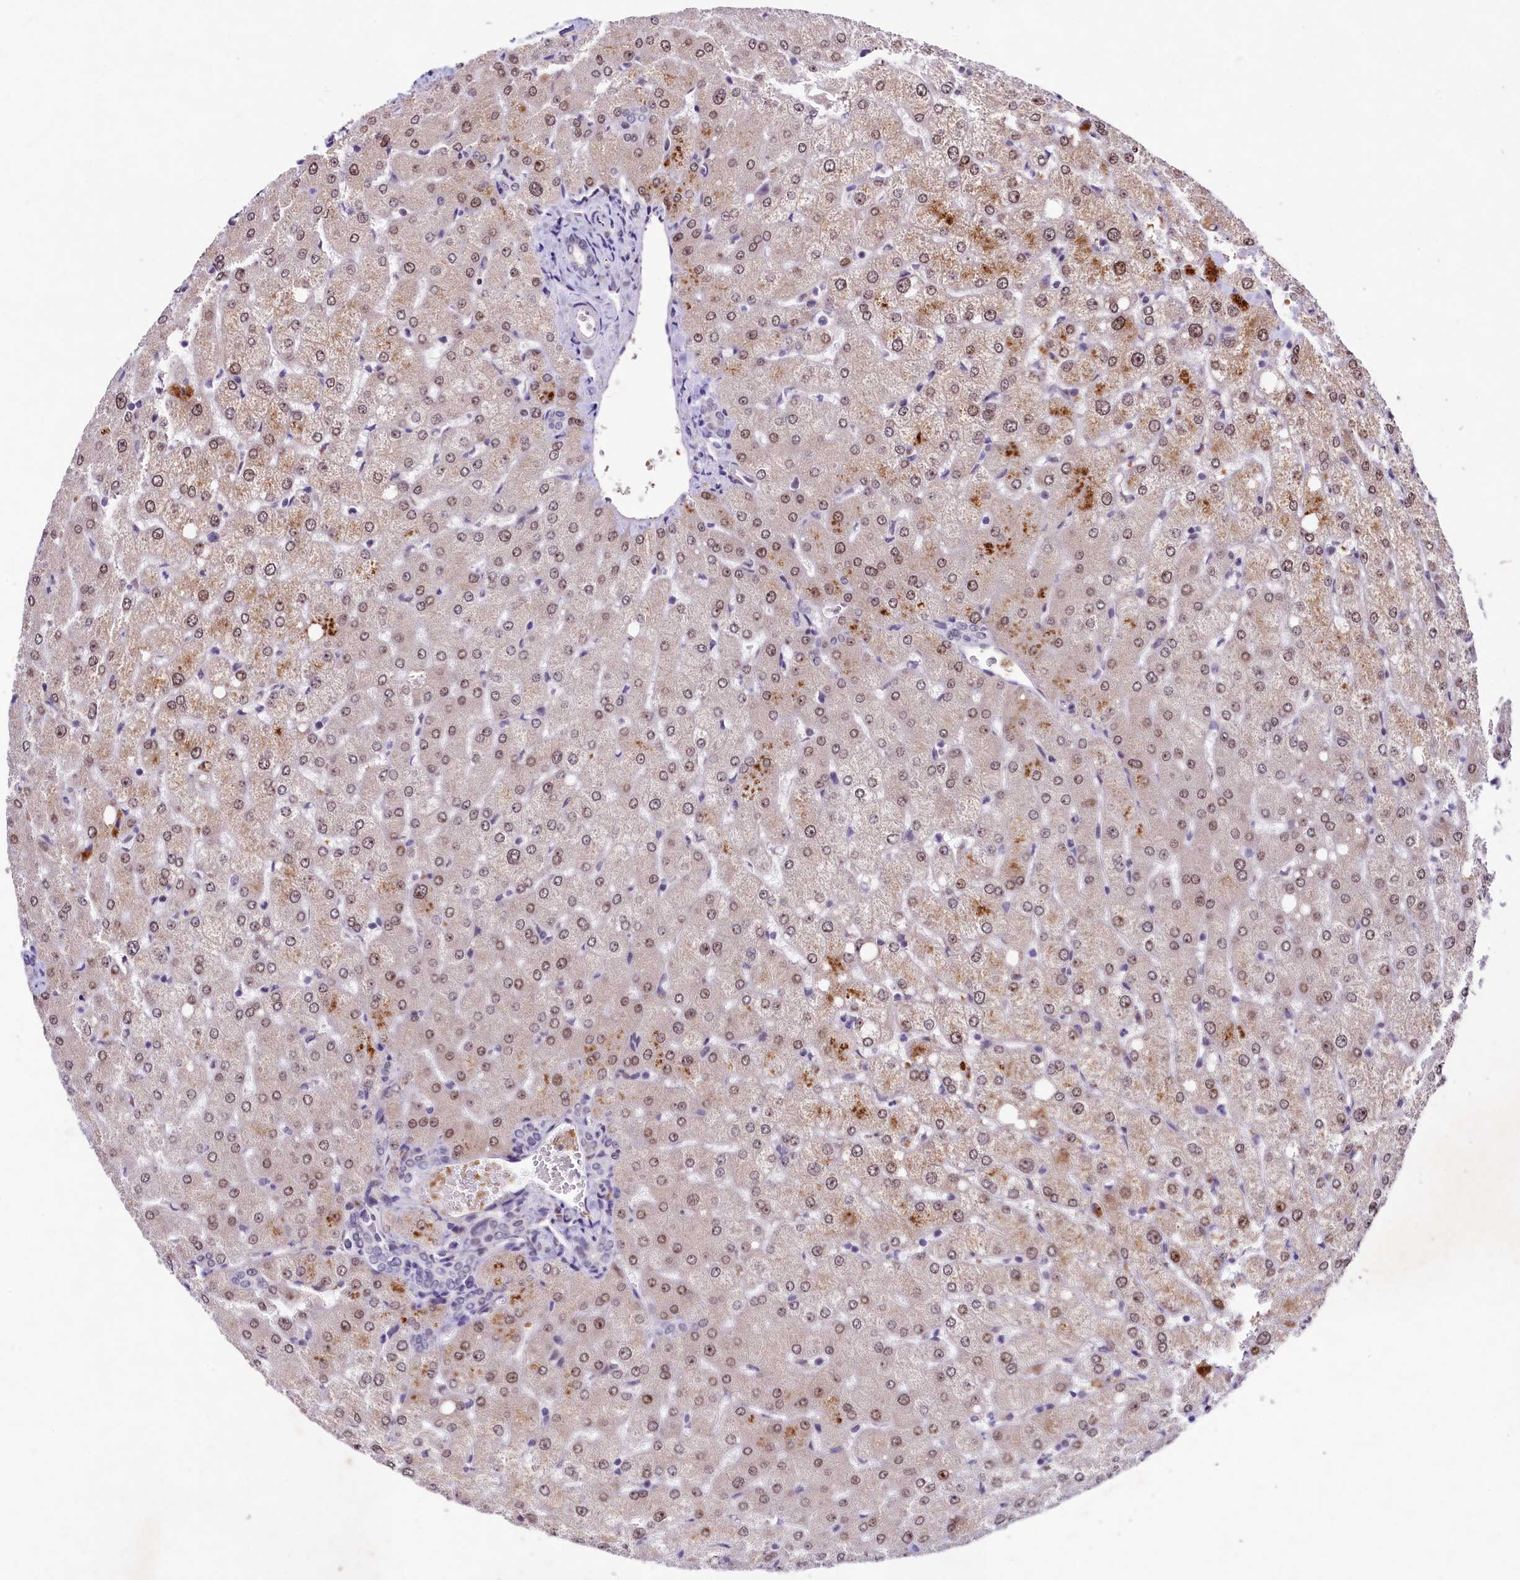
{"staining": {"intensity": "negative", "quantity": "none", "location": "none"}, "tissue": "liver", "cell_type": "Cholangiocytes", "image_type": "normal", "snomed": [{"axis": "morphology", "description": "Normal tissue, NOS"}, {"axis": "topography", "description": "Liver"}], "caption": "The histopathology image reveals no staining of cholangiocytes in unremarkable liver.", "gene": "LEUTX", "patient": {"sex": "female", "age": 54}}